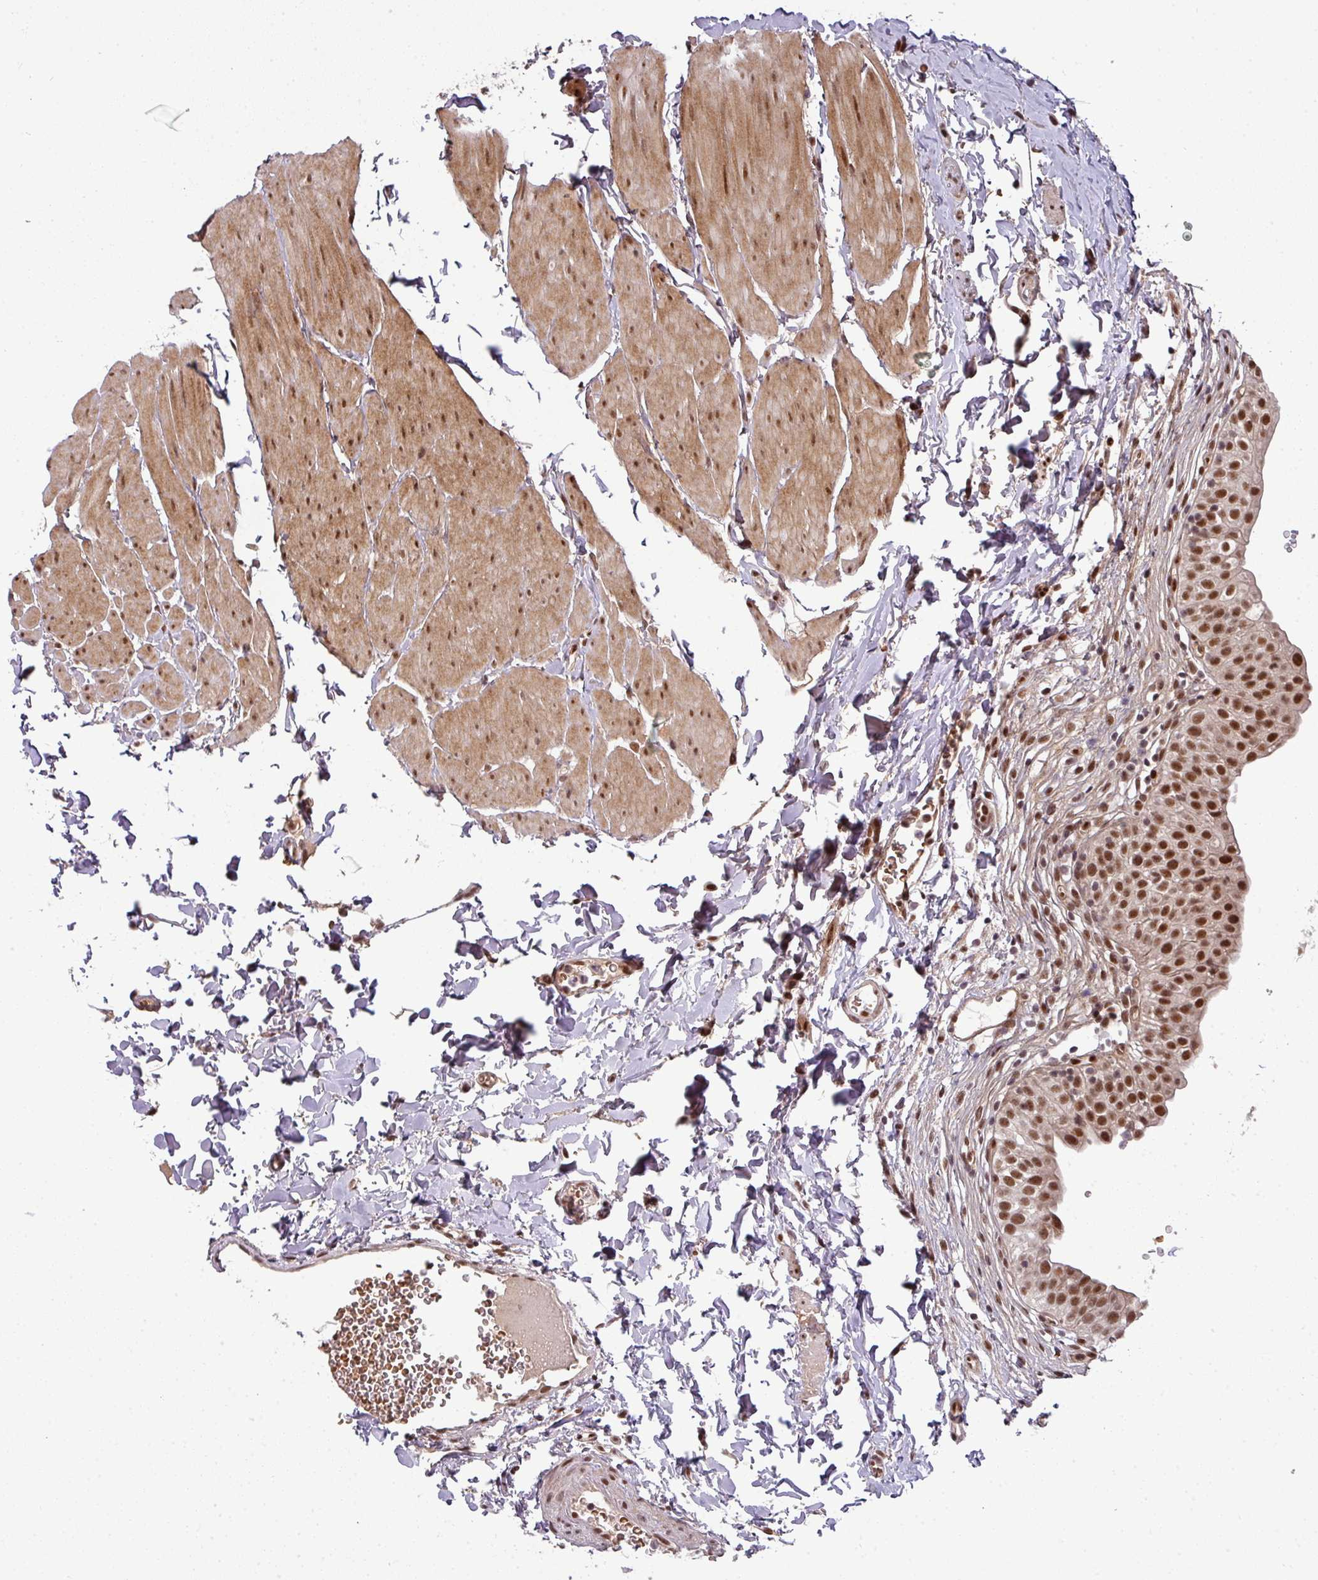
{"staining": {"intensity": "strong", "quantity": ">75%", "location": "nuclear"}, "tissue": "urinary bladder", "cell_type": "Urothelial cells", "image_type": "normal", "snomed": [{"axis": "morphology", "description": "Normal tissue, NOS"}, {"axis": "topography", "description": "Urinary bladder"}, {"axis": "topography", "description": "Peripheral nerve tissue"}], "caption": "This micrograph reveals benign urinary bladder stained with immunohistochemistry (IHC) to label a protein in brown. The nuclear of urothelial cells show strong positivity for the protein. Nuclei are counter-stained blue.", "gene": "CIC", "patient": {"sex": "male", "age": 55}}